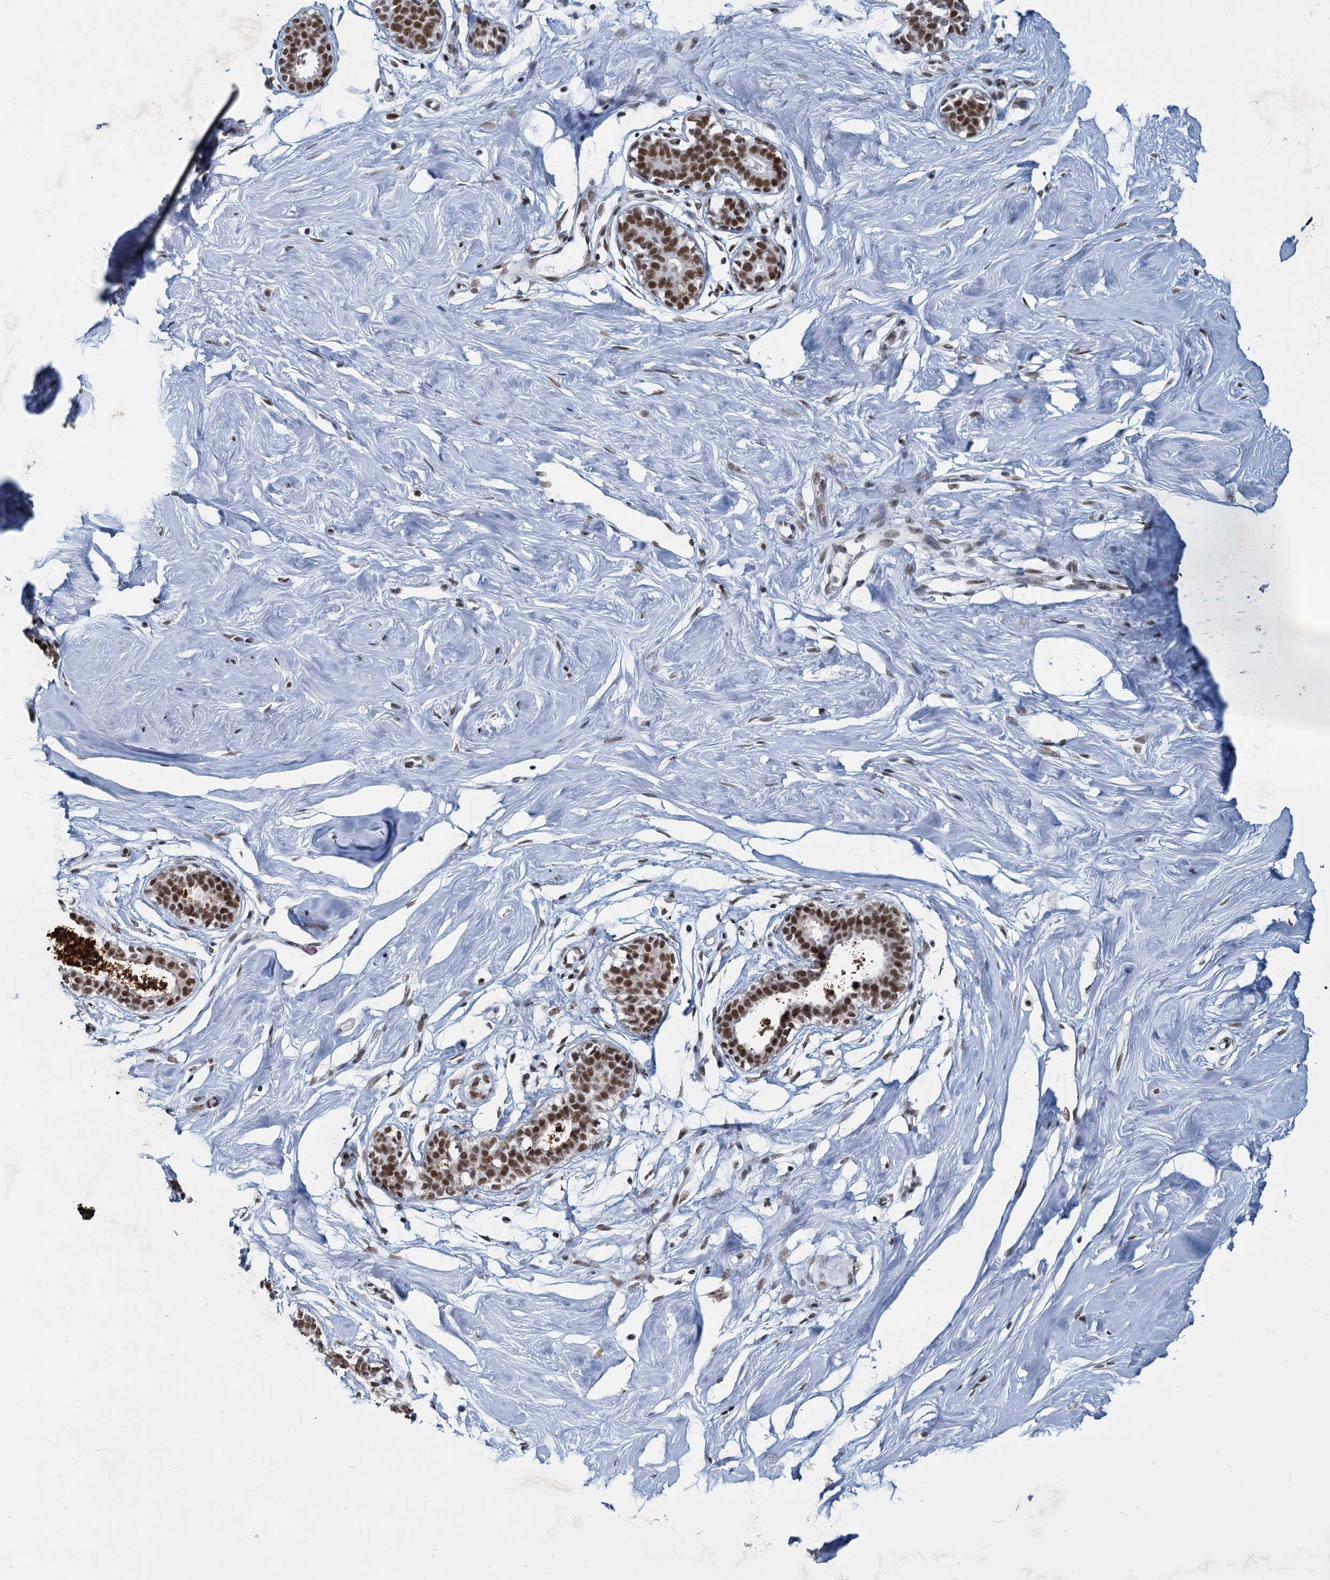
{"staining": {"intensity": "moderate", "quantity": ">75%", "location": "nuclear"}, "tissue": "breast", "cell_type": "Adipocytes", "image_type": "normal", "snomed": [{"axis": "morphology", "description": "Normal tissue, NOS"}, {"axis": "morphology", "description": "Adenoma, NOS"}, {"axis": "topography", "description": "Breast"}], "caption": "This is an image of IHC staining of benign breast, which shows moderate expression in the nuclear of adipocytes.", "gene": "METTL14", "patient": {"sex": "female", "age": 23}}